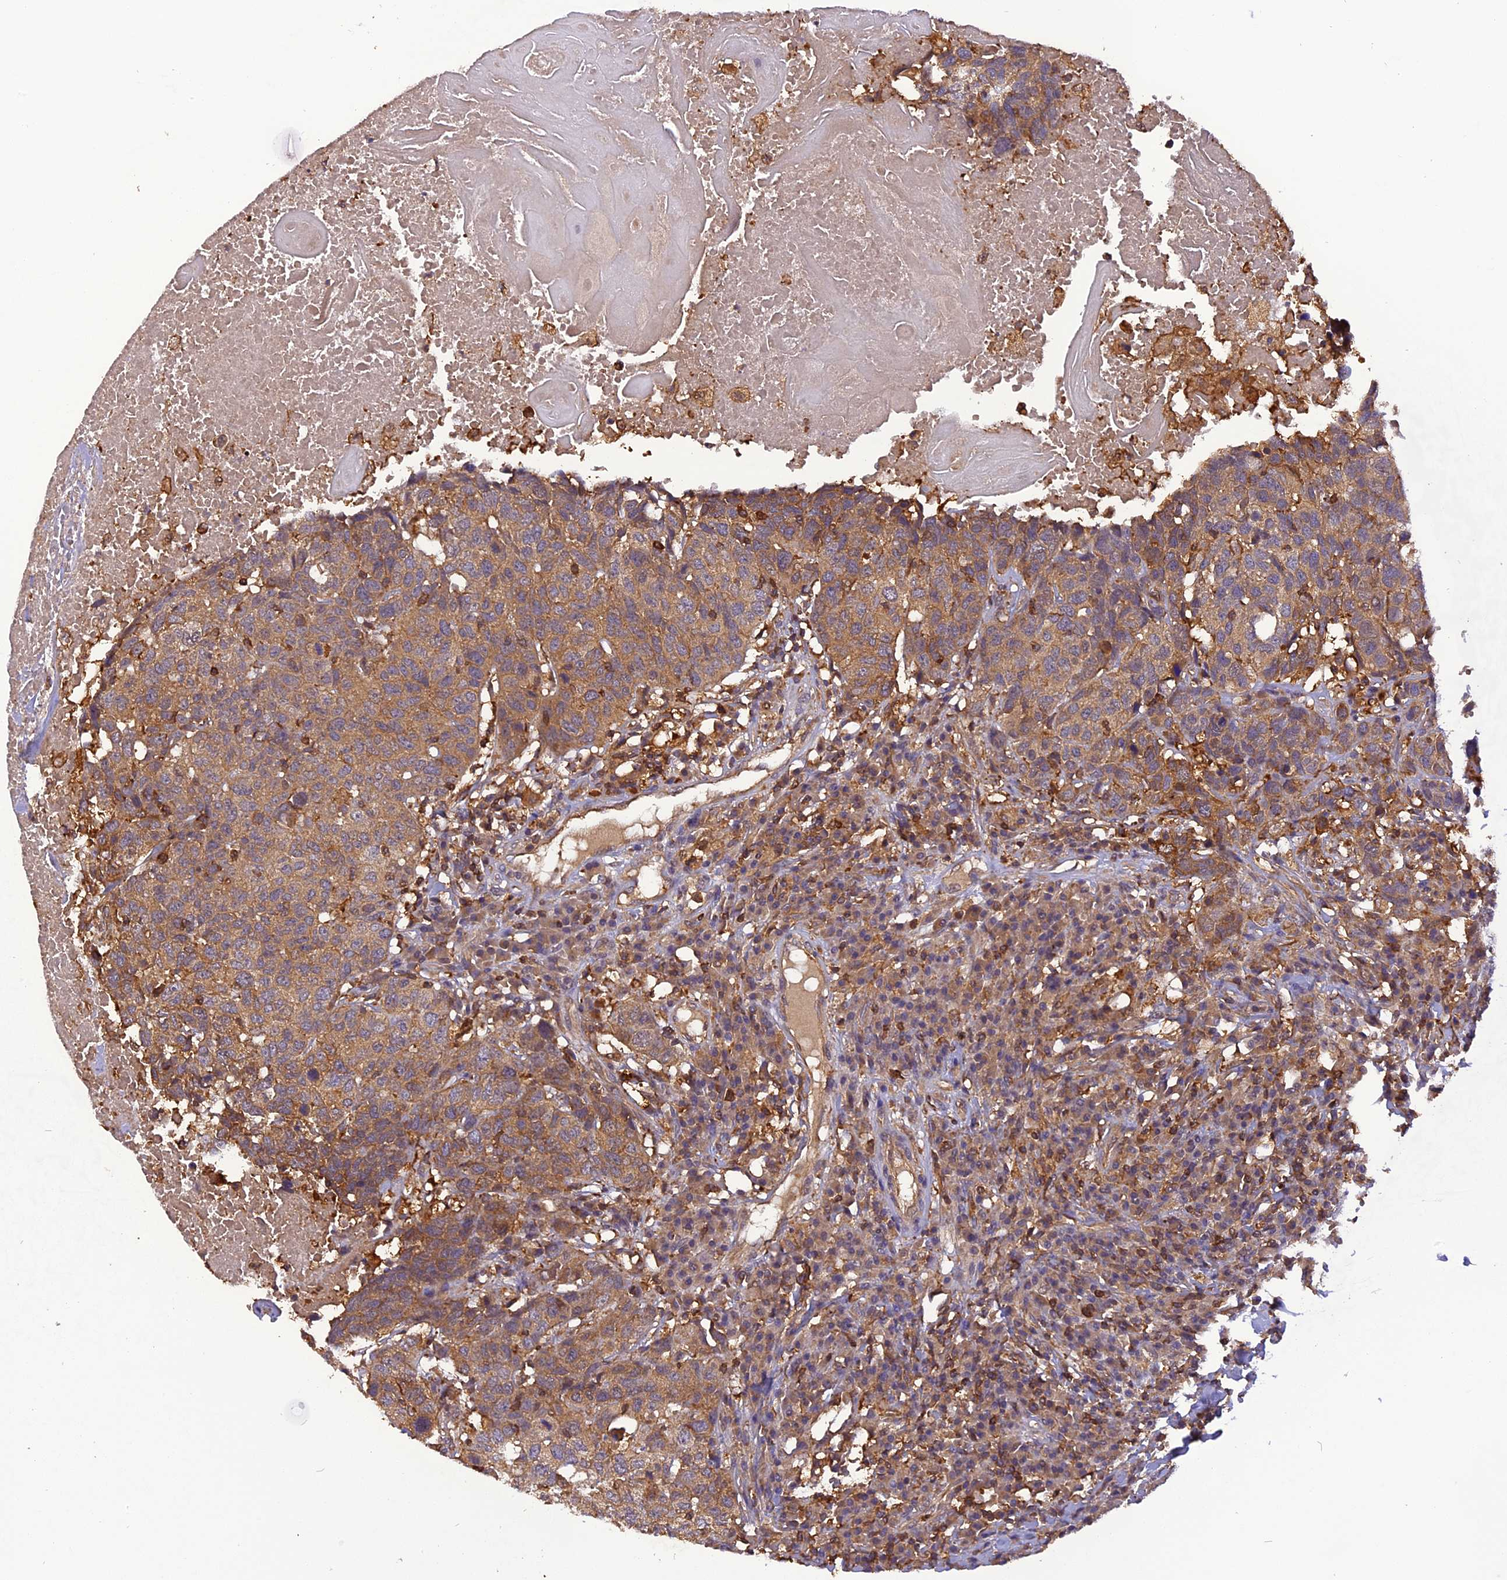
{"staining": {"intensity": "moderate", "quantity": ">75%", "location": "cytoplasmic/membranous"}, "tissue": "head and neck cancer", "cell_type": "Tumor cells", "image_type": "cancer", "snomed": [{"axis": "morphology", "description": "Squamous cell carcinoma, NOS"}, {"axis": "topography", "description": "Head-Neck"}], "caption": "The image demonstrates immunohistochemical staining of head and neck cancer (squamous cell carcinoma). There is moderate cytoplasmic/membranous staining is appreciated in approximately >75% of tumor cells.", "gene": "STOML1", "patient": {"sex": "male", "age": 66}}